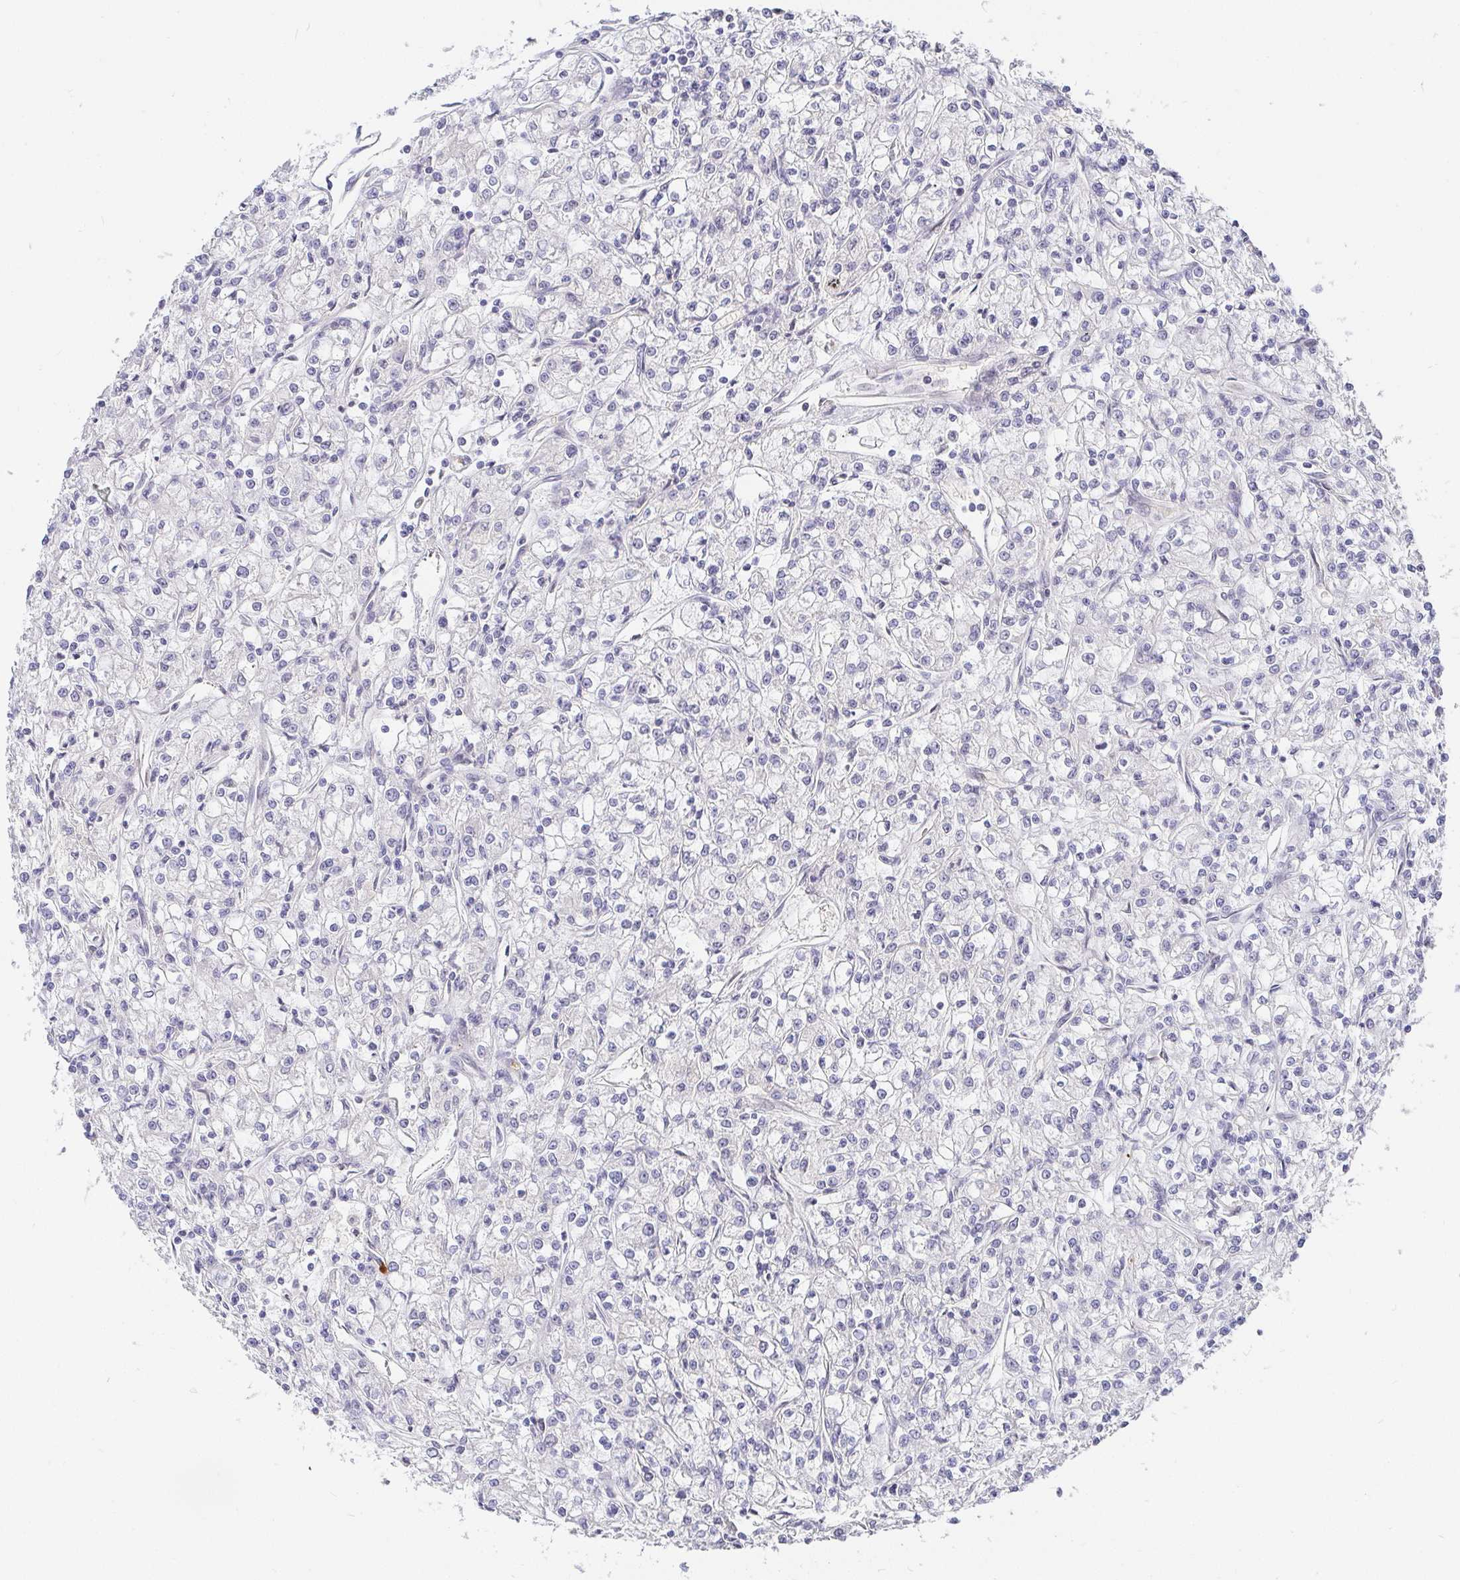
{"staining": {"intensity": "negative", "quantity": "none", "location": "none"}, "tissue": "renal cancer", "cell_type": "Tumor cells", "image_type": "cancer", "snomed": [{"axis": "morphology", "description": "Adenocarcinoma, NOS"}, {"axis": "topography", "description": "Kidney"}], "caption": "Immunohistochemistry of human renal cancer reveals no positivity in tumor cells.", "gene": "FGF21", "patient": {"sex": "female", "age": 59}}